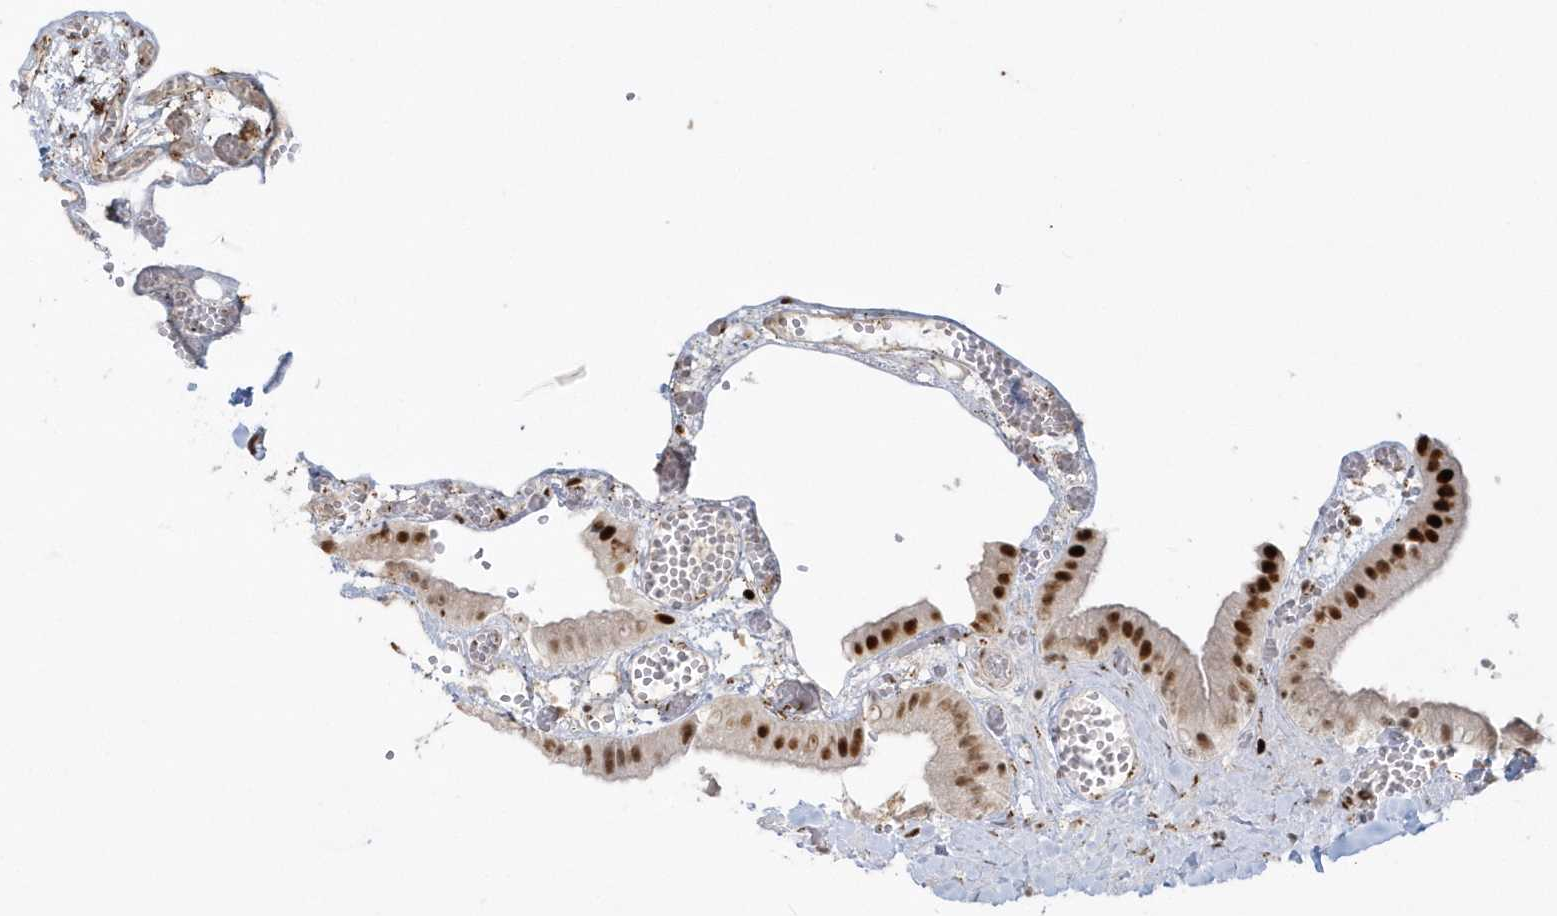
{"staining": {"intensity": "strong", "quantity": "25%-75%", "location": "nuclear"}, "tissue": "gallbladder", "cell_type": "Glandular cells", "image_type": "normal", "snomed": [{"axis": "morphology", "description": "Normal tissue, NOS"}, {"axis": "topography", "description": "Gallbladder"}], "caption": "Glandular cells exhibit high levels of strong nuclear expression in approximately 25%-75% of cells in unremarkable human gallbladder.", "gene": "SUMO2", "patient": {"sex": "female", "age": 64}}